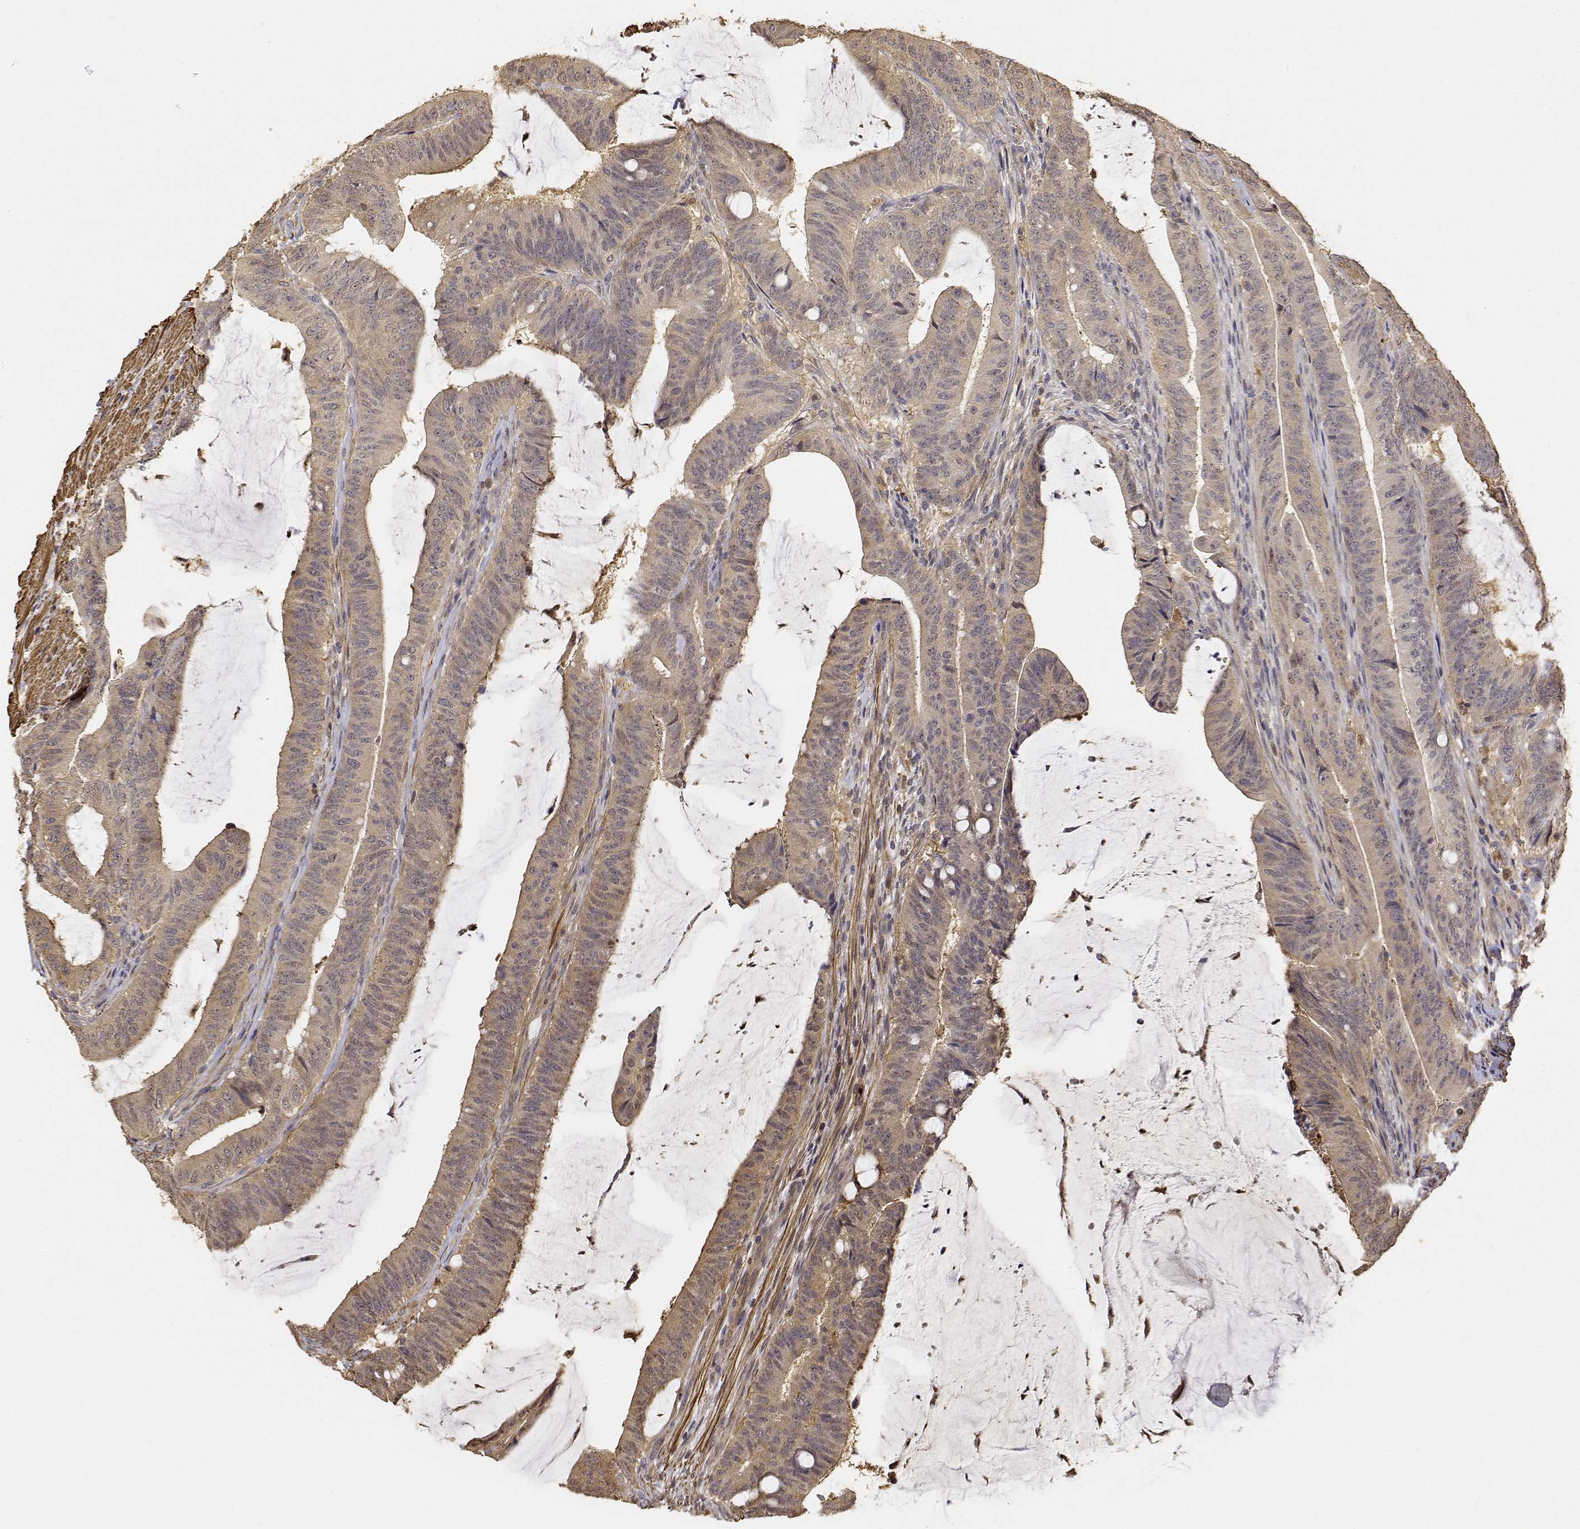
{"staining": {"intensity": "moderate", "quantity": ">75%", "location": "cytoplasmic/membranous"}, "tissue": "colorectal cancer", "cell_type": "Tumor cells", "image_type": "cancer", "snomed": [{"axis": "morphology", "description": "Adenocarcinoma, NOS"}, {"axis": "topography", "description": "Colon"}], "caption": "This is a micrograph of IHC staining of colorectal adenocarcinoma, which shows moderate positivity in the cytoplasmic/membranous of tumor cells.", "gene": "PCID2", "patient": {"sex": "female", "age": 43}}